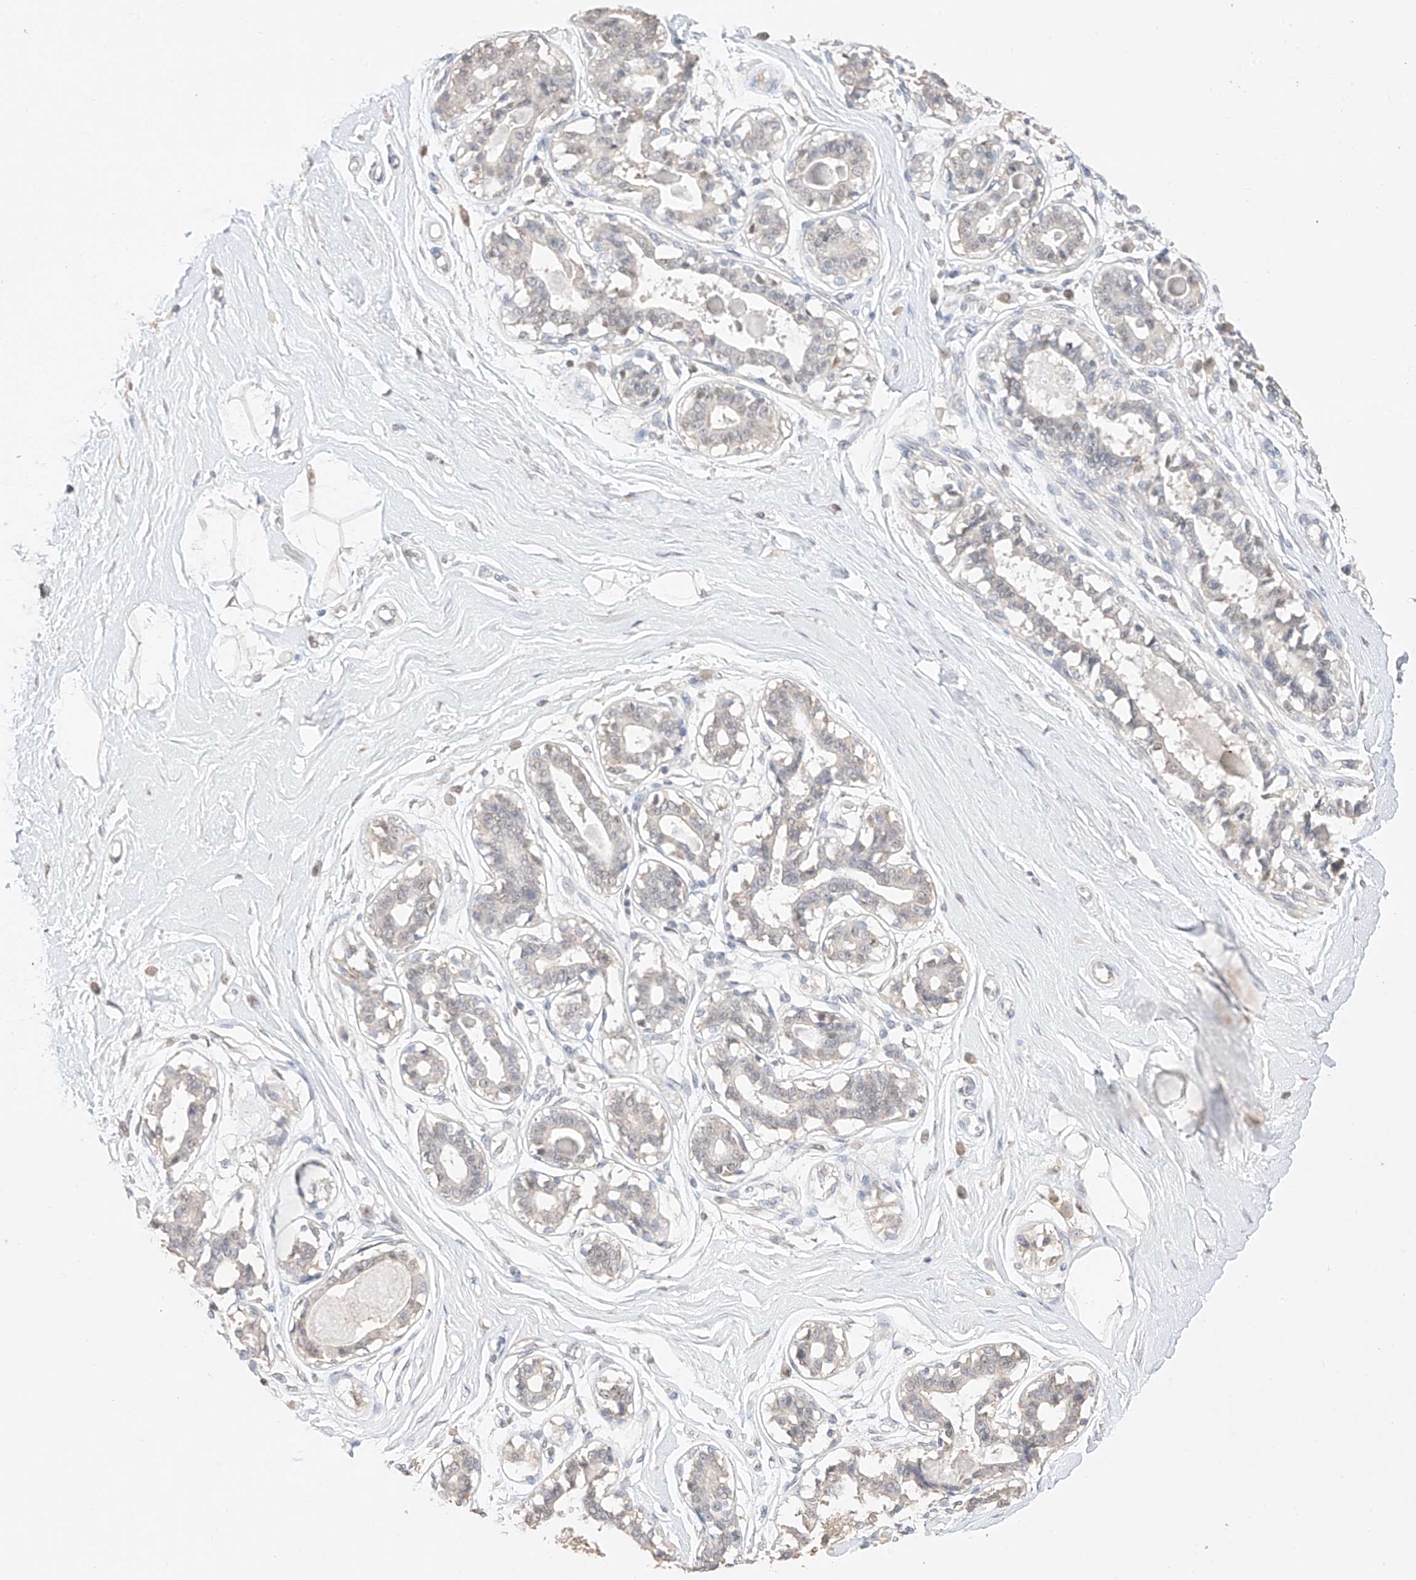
{"staining": {"intensity": "negative", "quantity": "none", "location": "none"}, "tissue": "breast", "cell_type": "Adipocytes", "image_type": "normal", "snomed": [{"axis": "morphology", "description": "Normal tissue, NOS"}, {"axis": "topography", "description": "Breast"}], "caption": "Breast stained for a protein using IHC reveals no positivity adipocytes.", "gene": "APIP", "patient": {"sex": "female", "age": 45}}